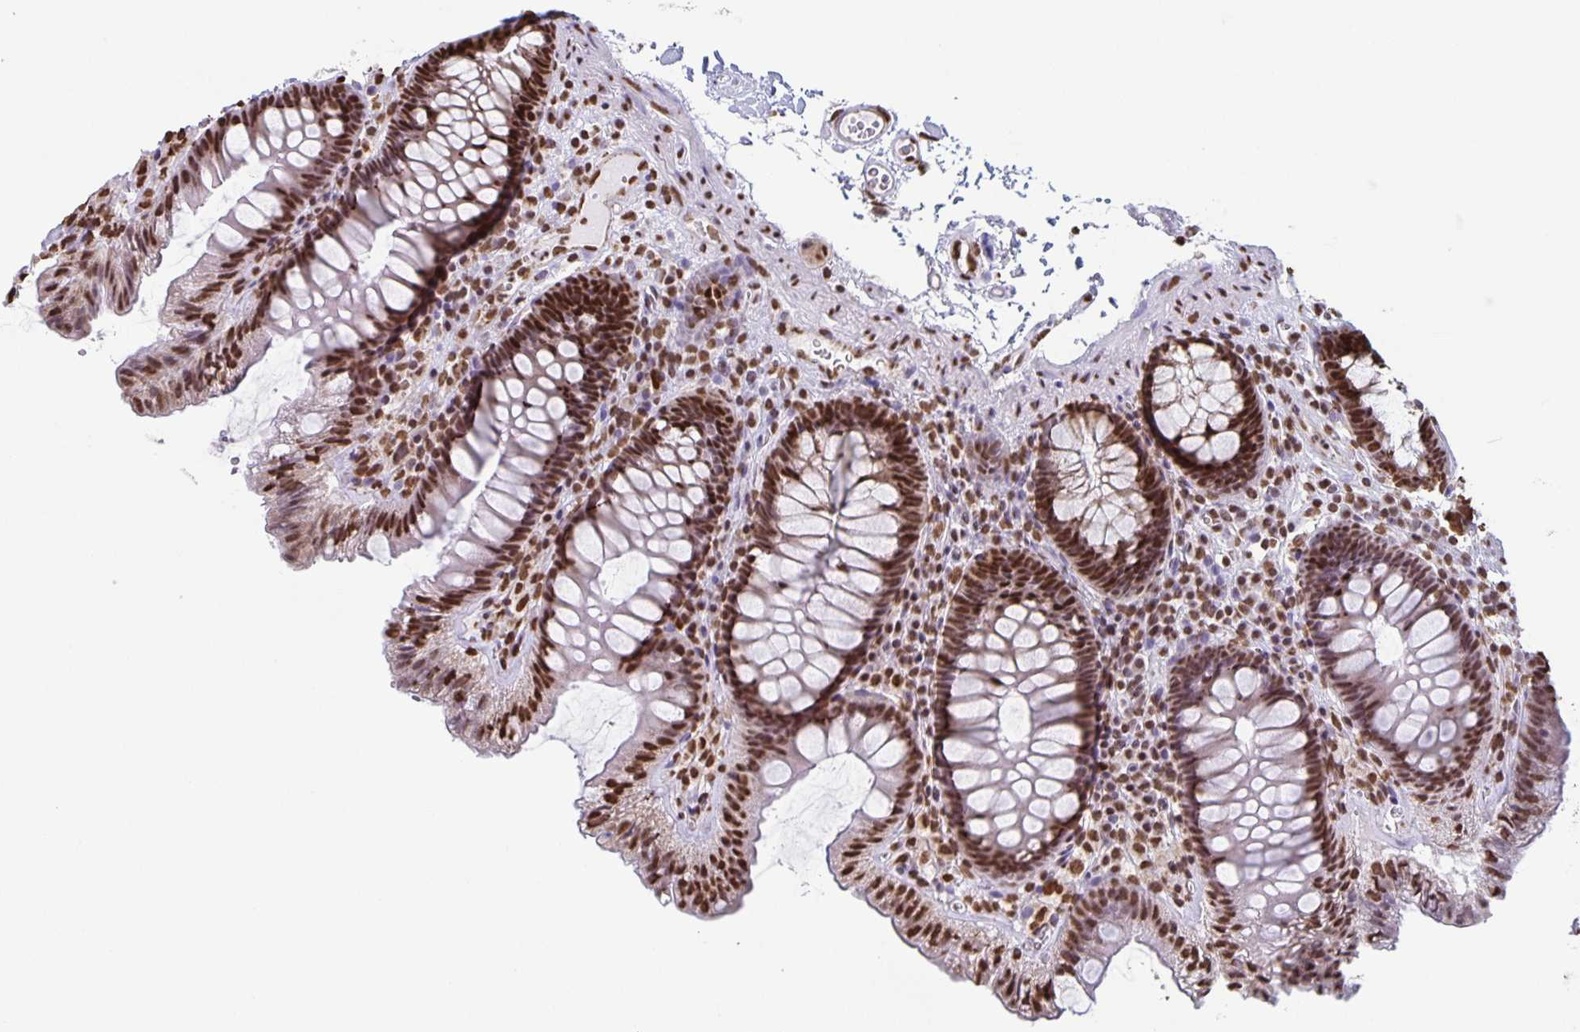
{"staining": {"intensity": "strong", "quantity": ">75%", "location": "nuclear"}, "tissue": "colon", "cell_type": "Endothelial cells", "image_type": "normal", "snomed": [{"axis": "morphology", "description": "Normal tissue, NOS"}, {"axis": "topography", "description": "Colon"}, {"axis": "topography", "description": "Peripheral nerve tissue"}], "caption": "Immunohistochemistry (IHC) of unremarkable colon reveals high levels of strong nuclear staining in approximately >75% of endothelial cells.", "gene": "DUT", "patient": {"sex": "male", "age": 84}}